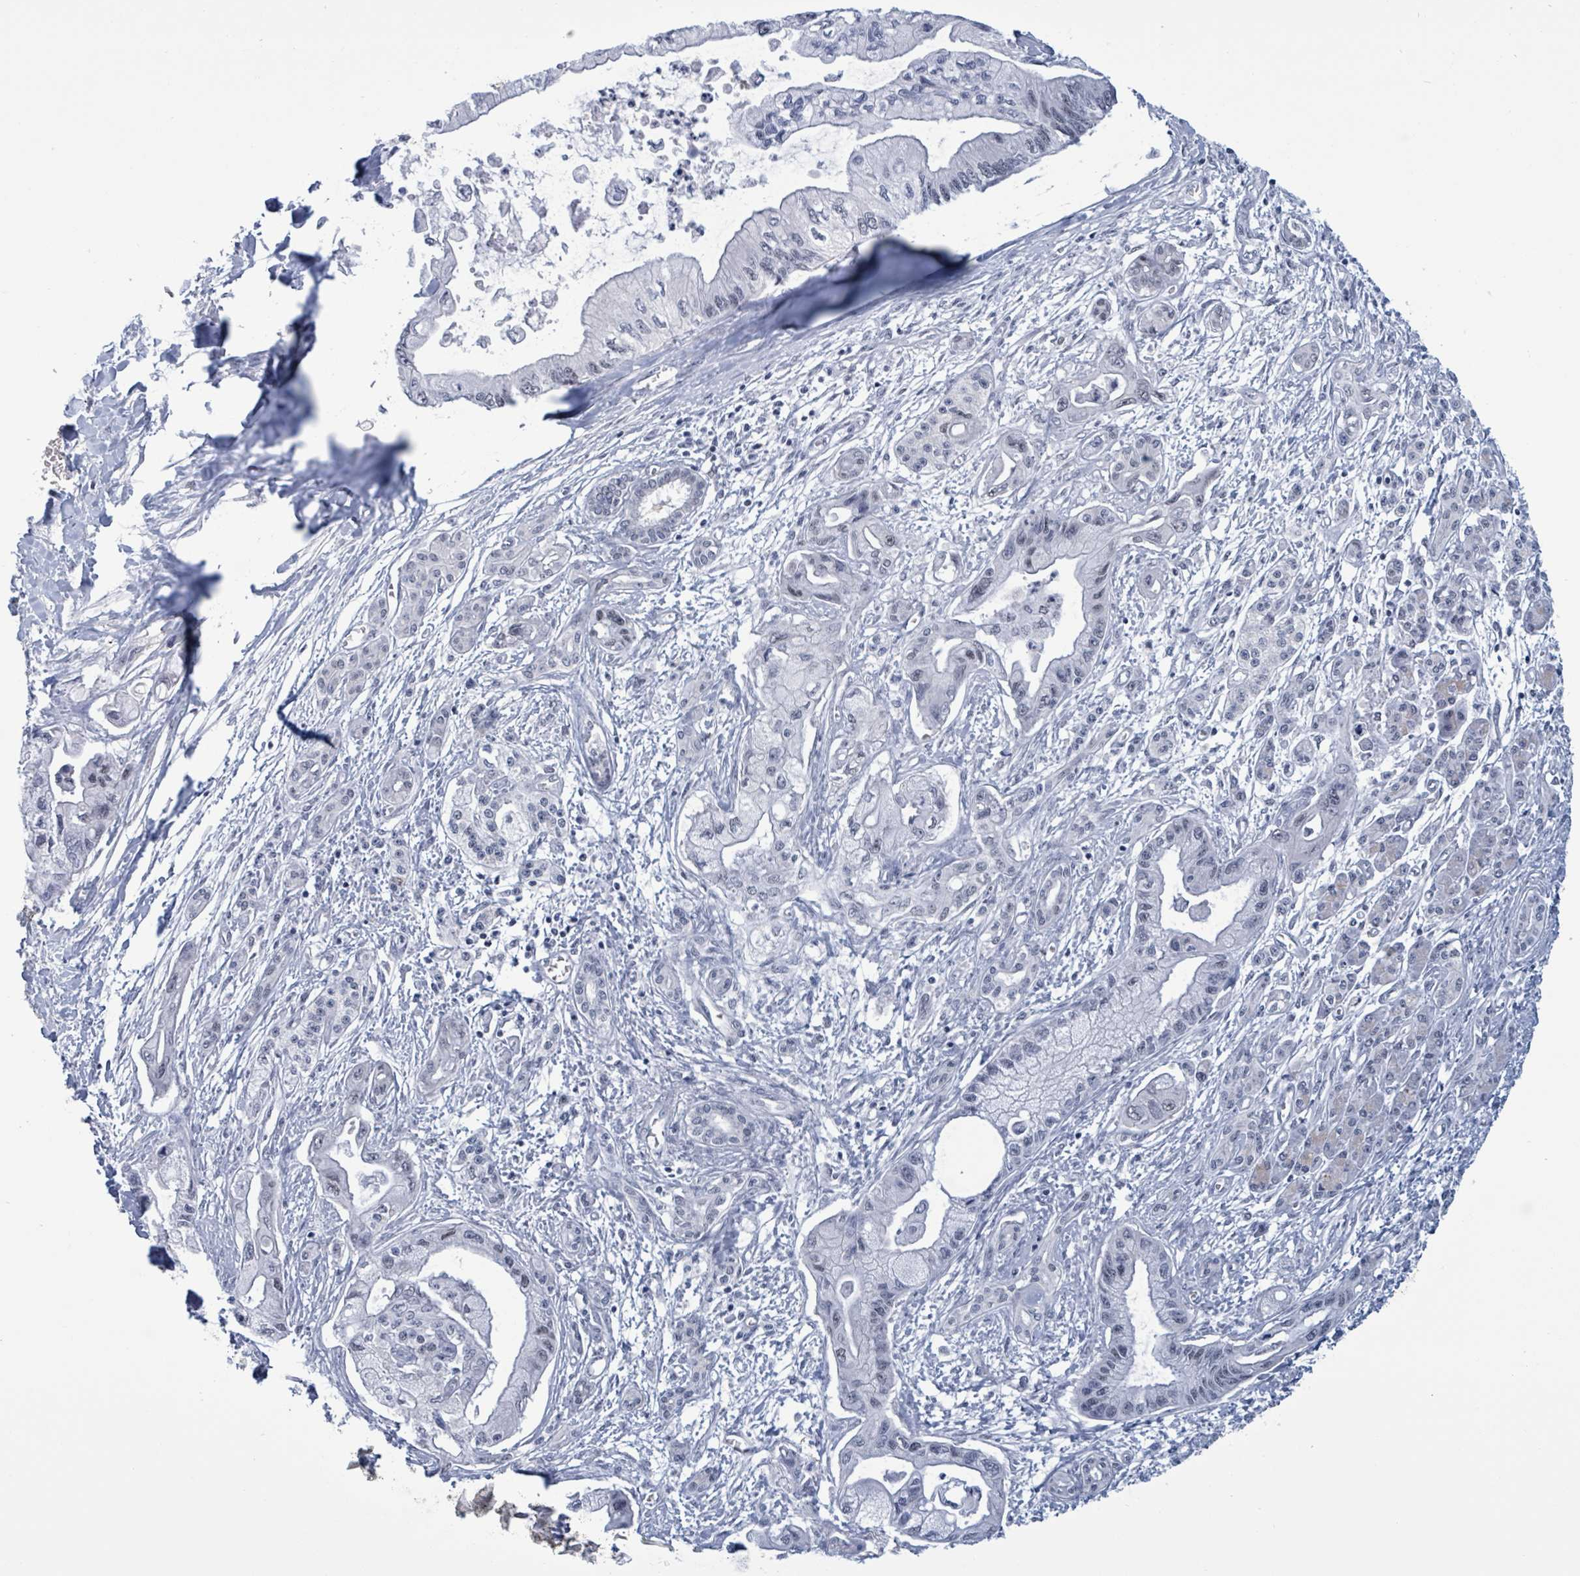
{"staining": {"intensity": "negative", "quantity": "none", "location": "none"}, "tissue": "pancreatic cancer", "cell_type": "Tumor cells", "image_type": "cancer", "snomed": [{"axis": "morphology", "description": "Adenocarcinoma, NOS"}, {"axis": "topography", "description": "Pancreas"}], "caption": "Pancreatic cancer stained for a protein using IHC demonstrates no positivity tumor cells.", "gene": "CT45A5", "patient": {"sex": "male", "age": 61}}